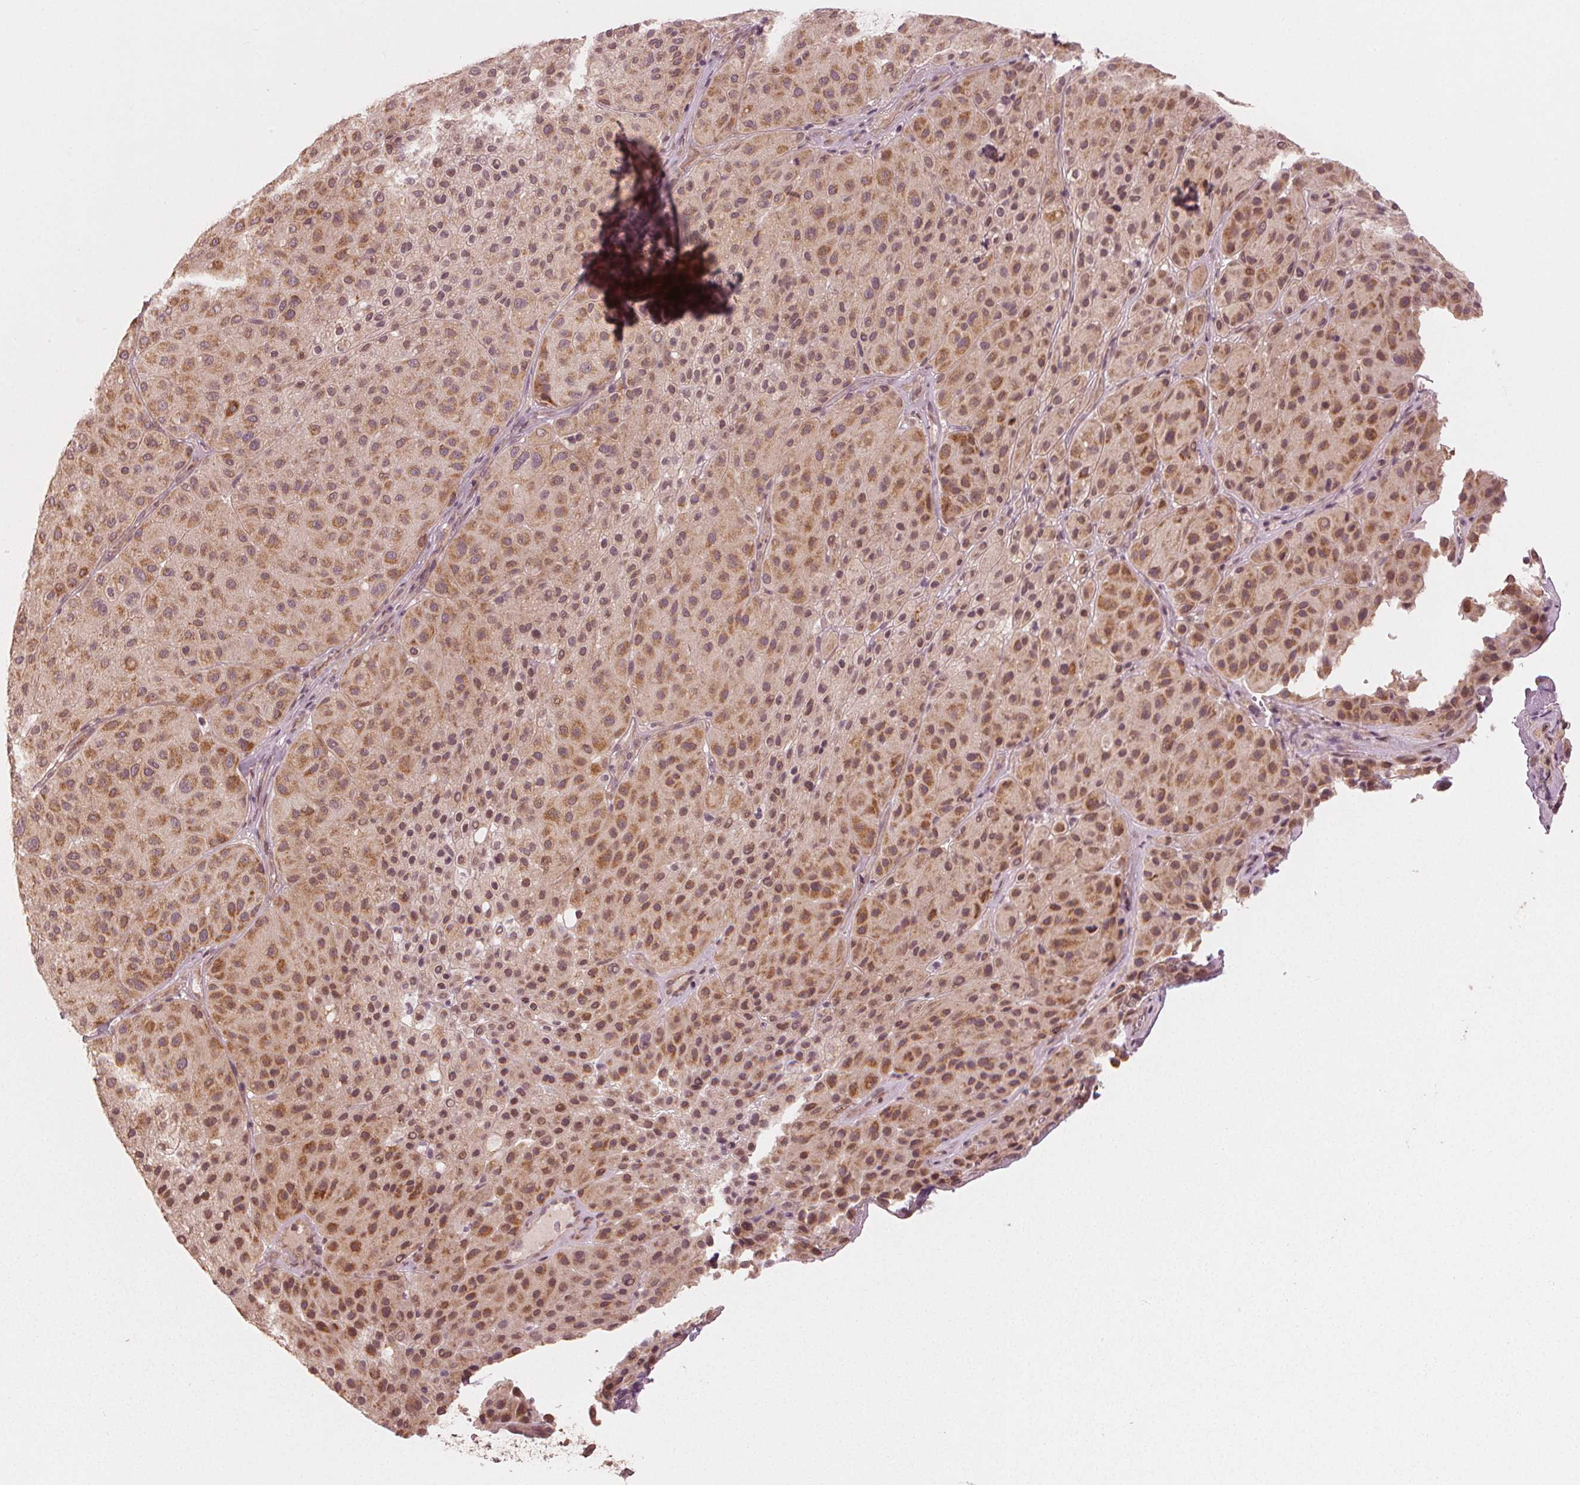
{"staining": {"intensity": "moderate", "quantity": ">75%", "location": "cytoplasmic/membranous"}, "tissue": "melanoma", "cell_type": "Tumor cells", "image_type": "cancer", "snomed": [{"axis": "morphology", "description": "Malignant melanoma, Metastatic site"}, {"axis": "topography", "description": "Smooth muscle"}], "caption": "A high-resolution image shows immunohistochemistry staining of melanoma, which demonstrates moderate cytoplasmic/membranous positivity in about >75% of tumor cells.", "gene": "CLBA1", "patient": {"sex": "male", "age": 41}}